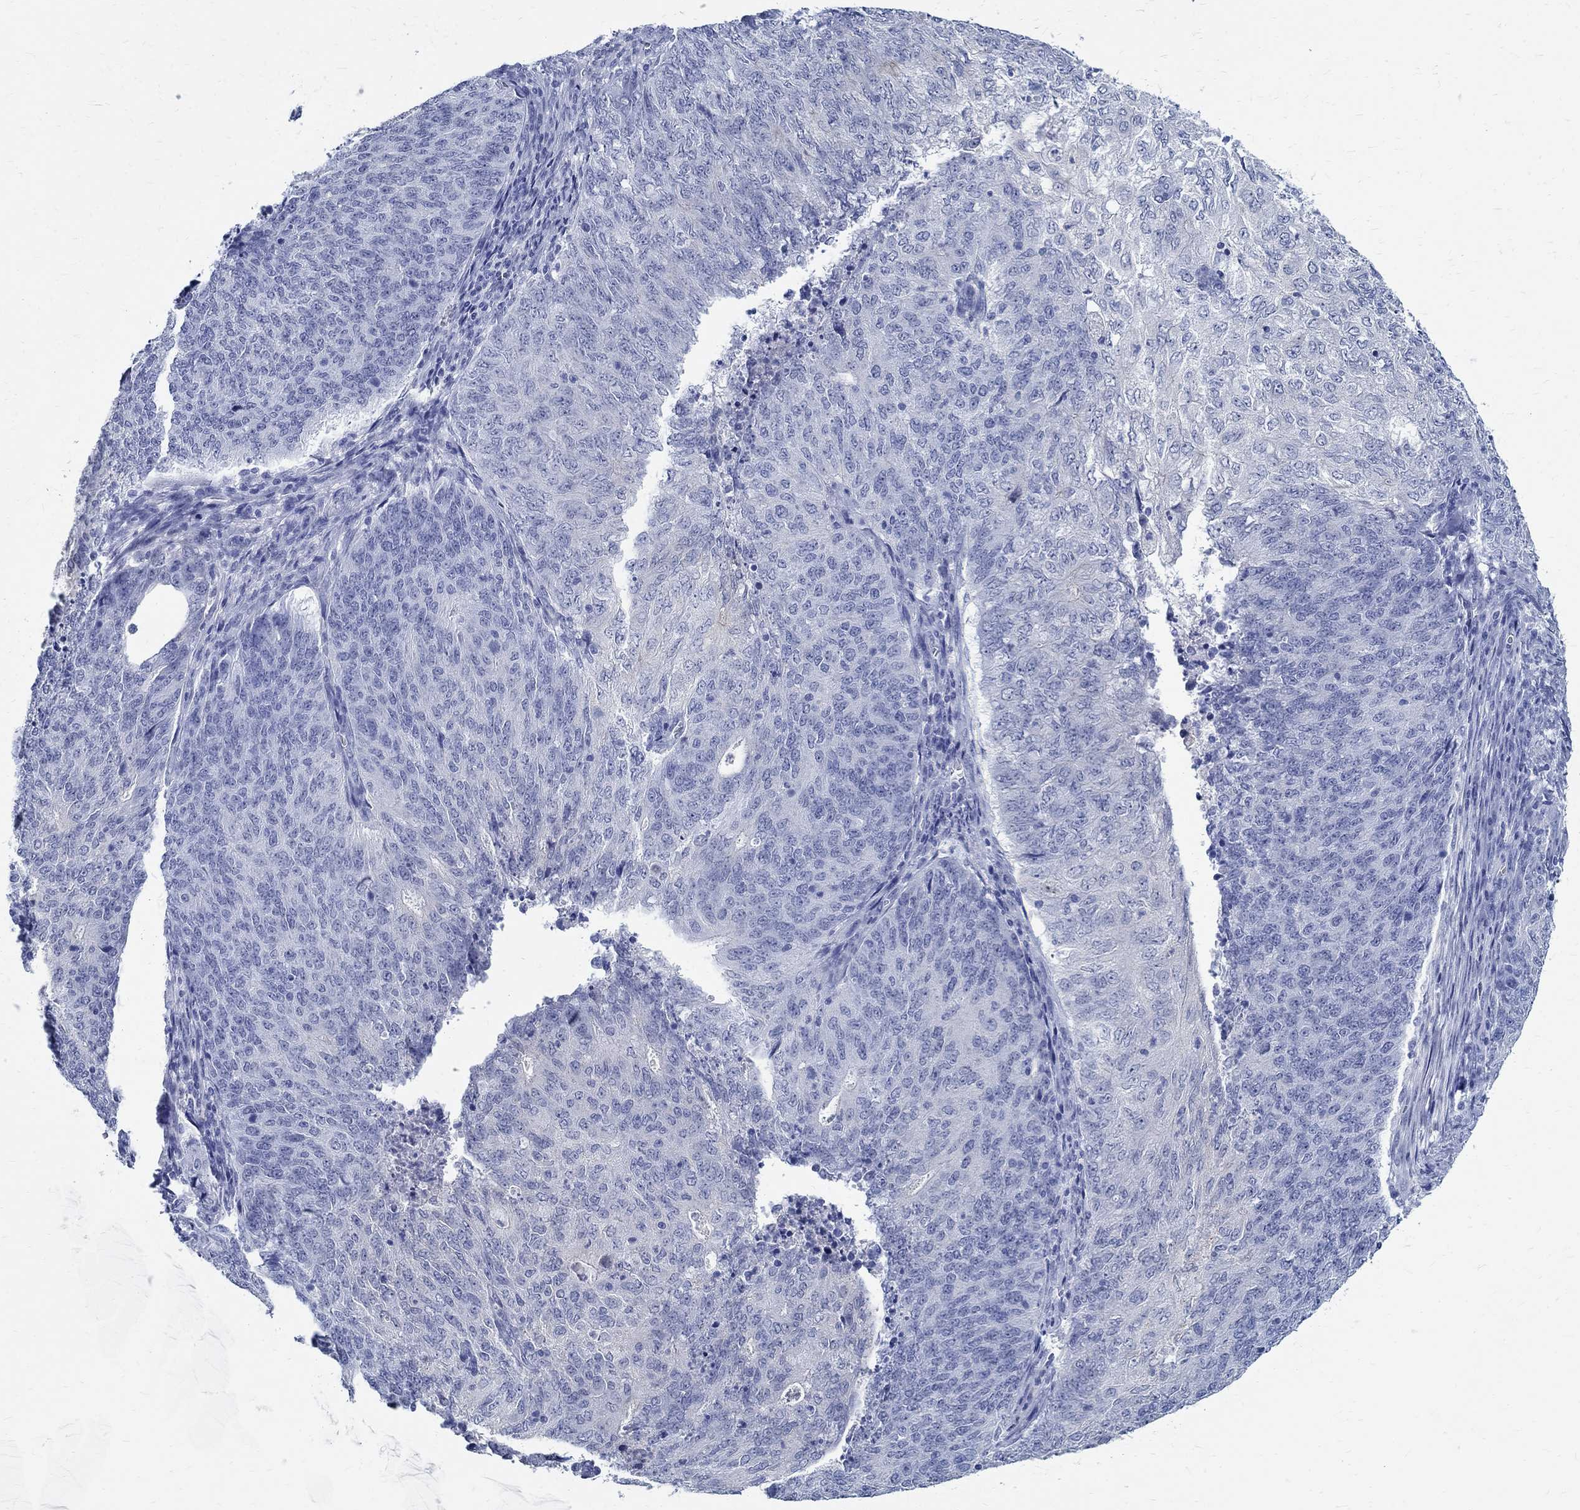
{"staining": {"intensity": "negative", "quantity": "none", "location": "none"}, "tissue": "endometrial cancer", "cell_type": "Tumor cells", "image_type": "cancer", "snomed": [{"axis": "morphology", "description": "Adenocarcinoma, NOS"}, {"axis": "topography", "description": "Endometrium"}], "caption": "An IHC image of endometrial cancer is shown. There is no staining in tumor cells of endometrial cancer. Nuclei are stained in blue.", "gene": "BSPRY", "patient": {"sex": "female", "age": 82}}